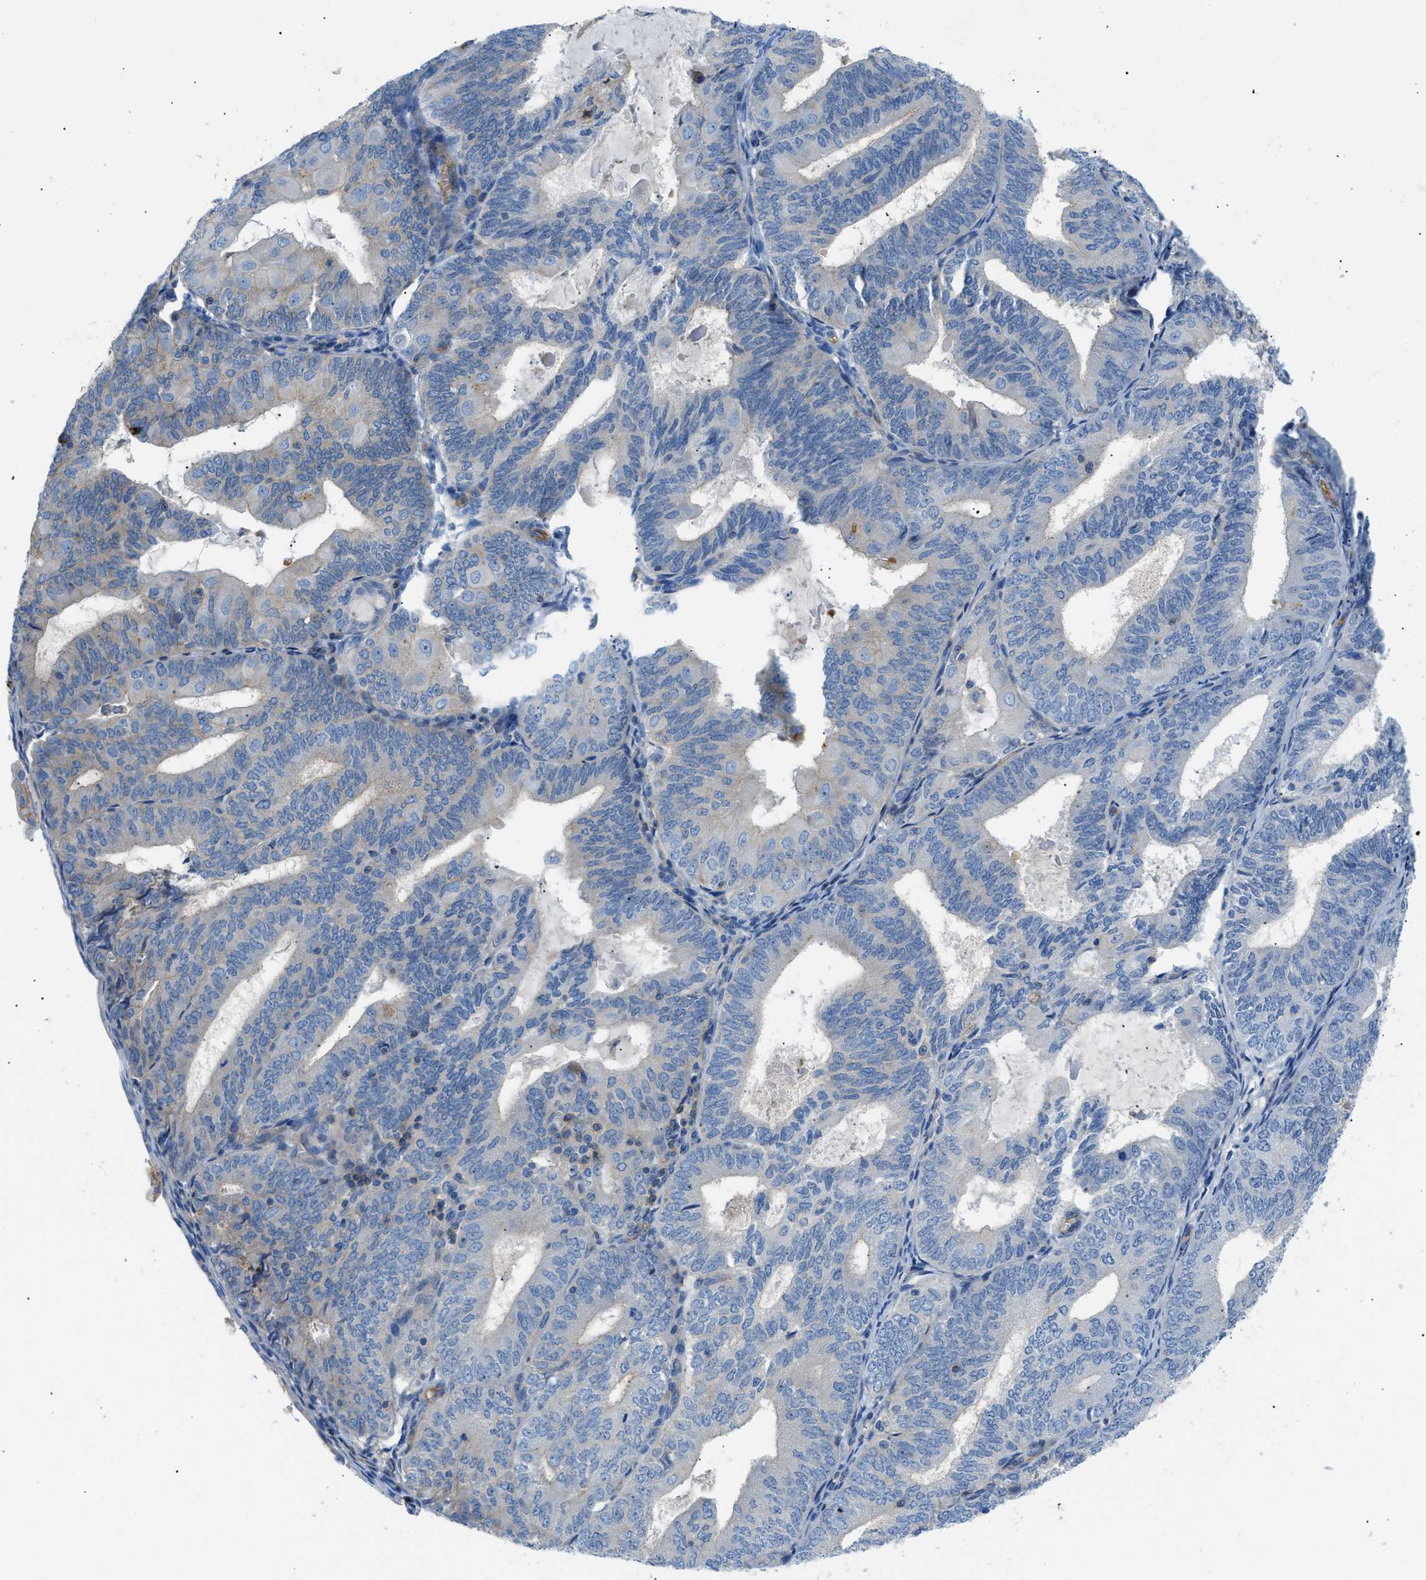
{"staining": {"intensity": "weak", "quantity": "<25%", "location": "cytoplasmic/membranous"}, "tissue": "endometrial cancer", "cell_type": "Tumor cells", "image_type": "cancer", "snomed": [{"axis": "morphology", "description": "Adenocarcinoma, NOS"}, {"axis": "topography", "description": "Endometrium"}], "caption": "Micrograph shows no protein expression in tumor cells of endometrial cancer (adenocarcinoma) tissue.", "gene": "ORAI1", "patient": {"sex": "female", "age": 81}}